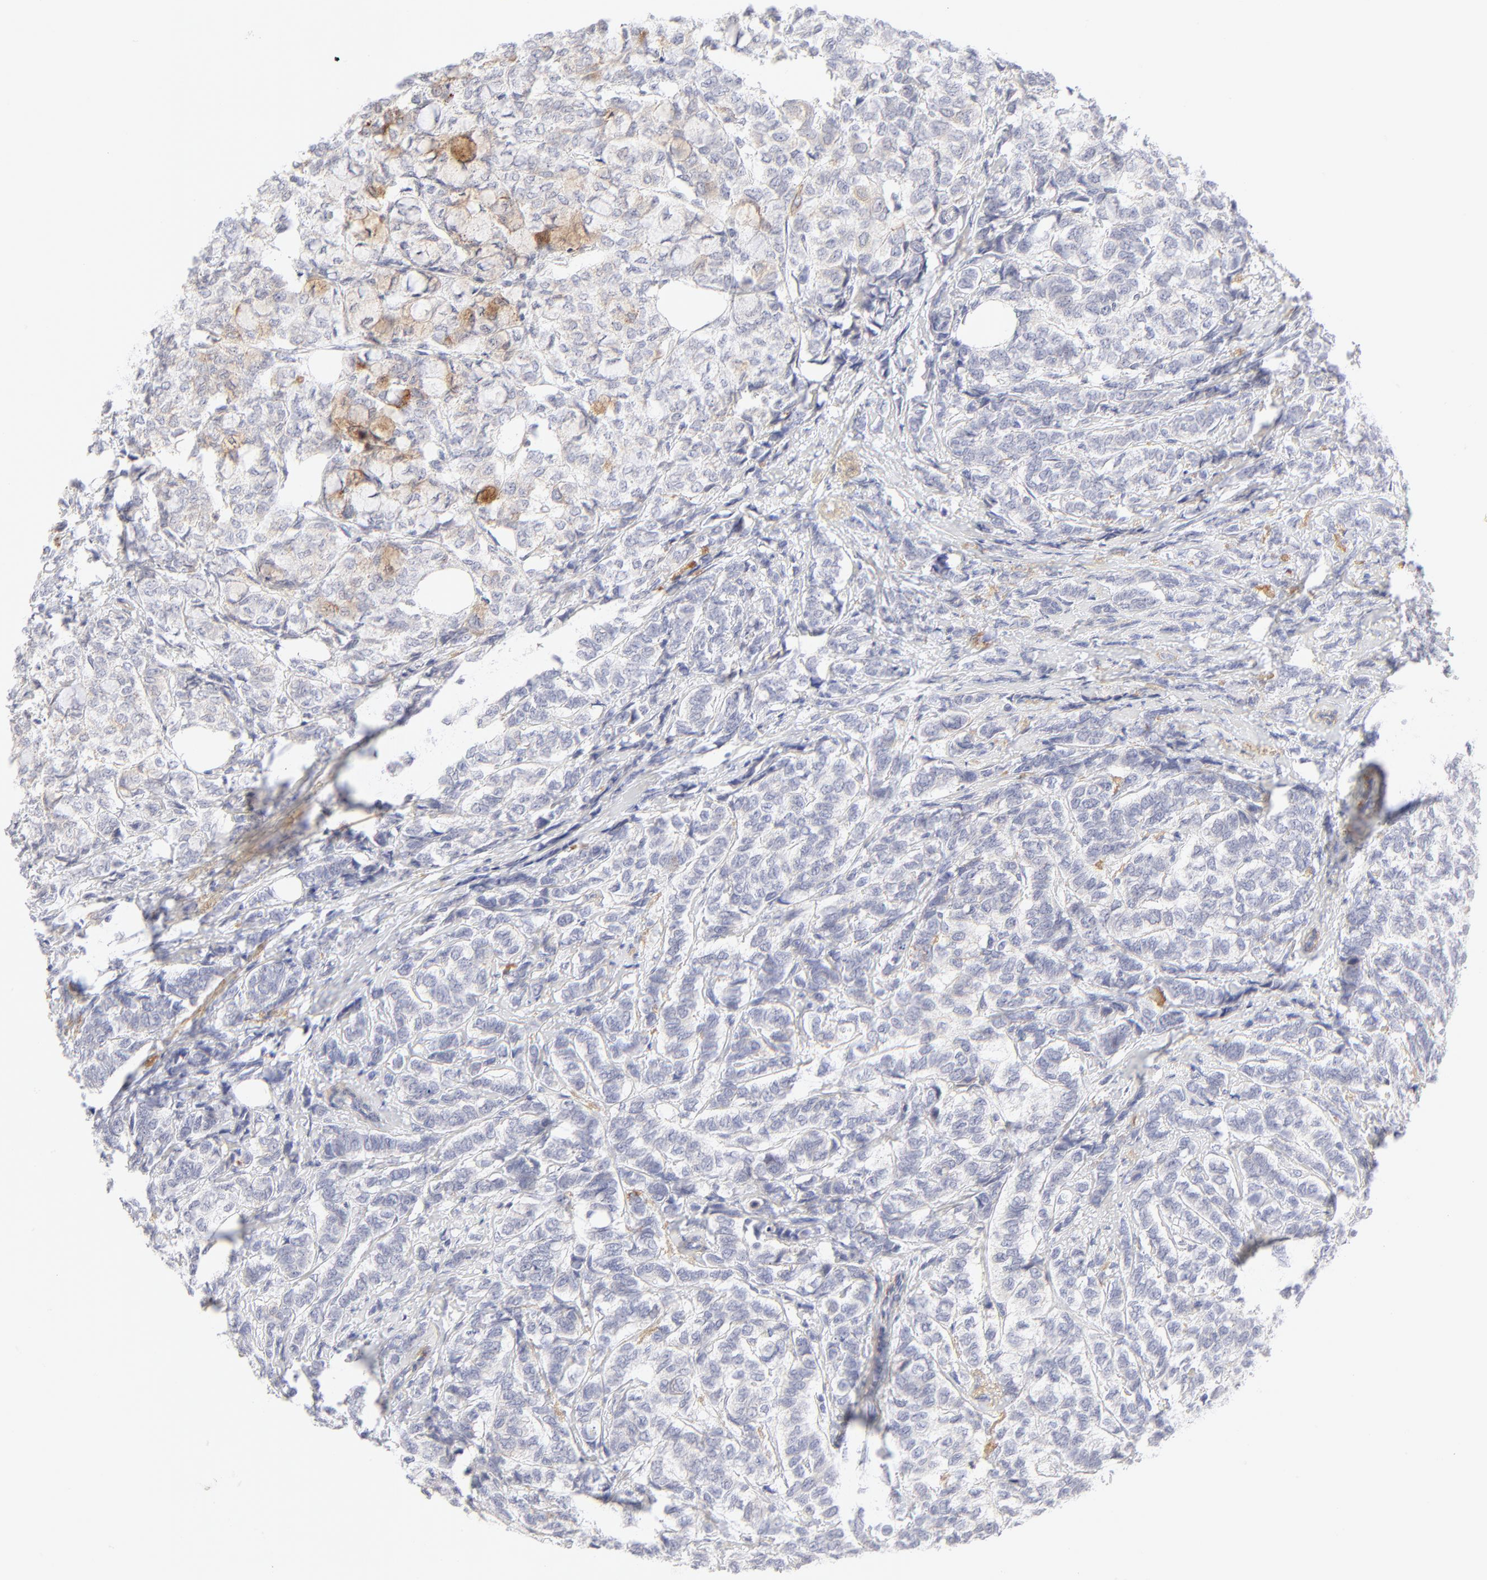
{"staining": {"intensity": "weak", "quantity": "<25%", "location": "cytoplasmic/membranous"}, "tissue": "breast cancer", "cell_type": "Tumor cells", "image_type": "cancer", "snomed": [{"axis": "morphology", "description": "Lobular carcinoma"}, {"axis": "topography", "description": "Breast"}], "caption": "A high-resolution photomicrograph shows immunohistochemistry (IHC) staining of breast lobular carcinoma, which exhibits no significant staining in tumor cells.", "gene": "NPNT", "patient": {"sex": "female", "age": 60}}